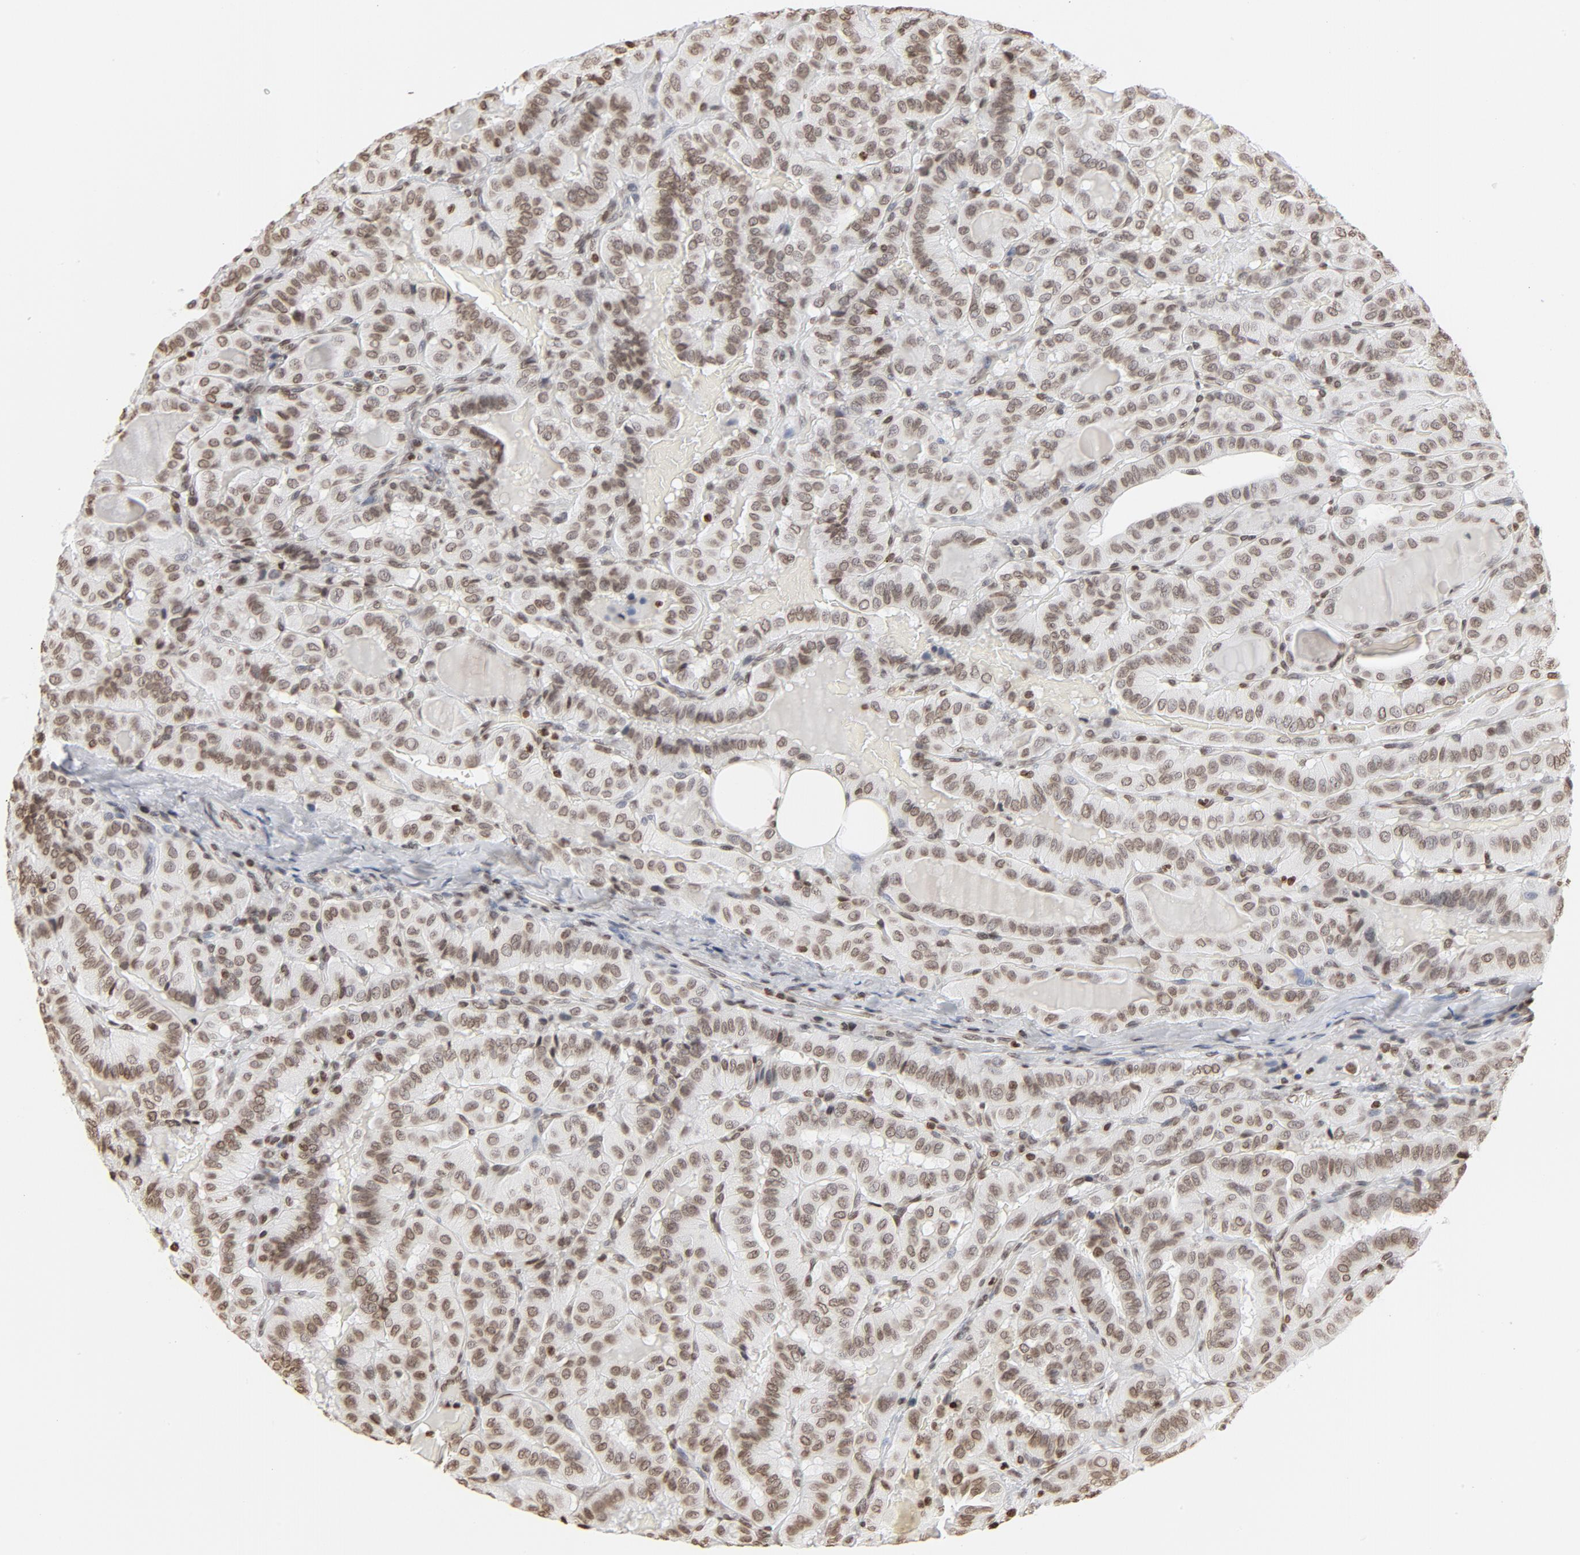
{"staining": {"intensity": "weak", "quantity": ">75%", "location": "nuclear"}, "tissue": "thyroid cancer", "cell_type": "Tumor cells", "image_type": "cancer", "snomed": [{"axis": "morphology", "description": "Papillary adenocarcinoma, NOS"}, {"axis": "topography", "description": "Thyroid gland"}], "caption": "High-magnification brightfield microscopy of papillary adenocarcinoma (thyroid) stained with DAB (brown) and counterstained with hematoxylin (blue). tumor cells exhibit weak nuclear positivity is appreciated in about>75% of cells.", "gene": "H2AC12", "patient": {"sex": "male", "age": 77}}